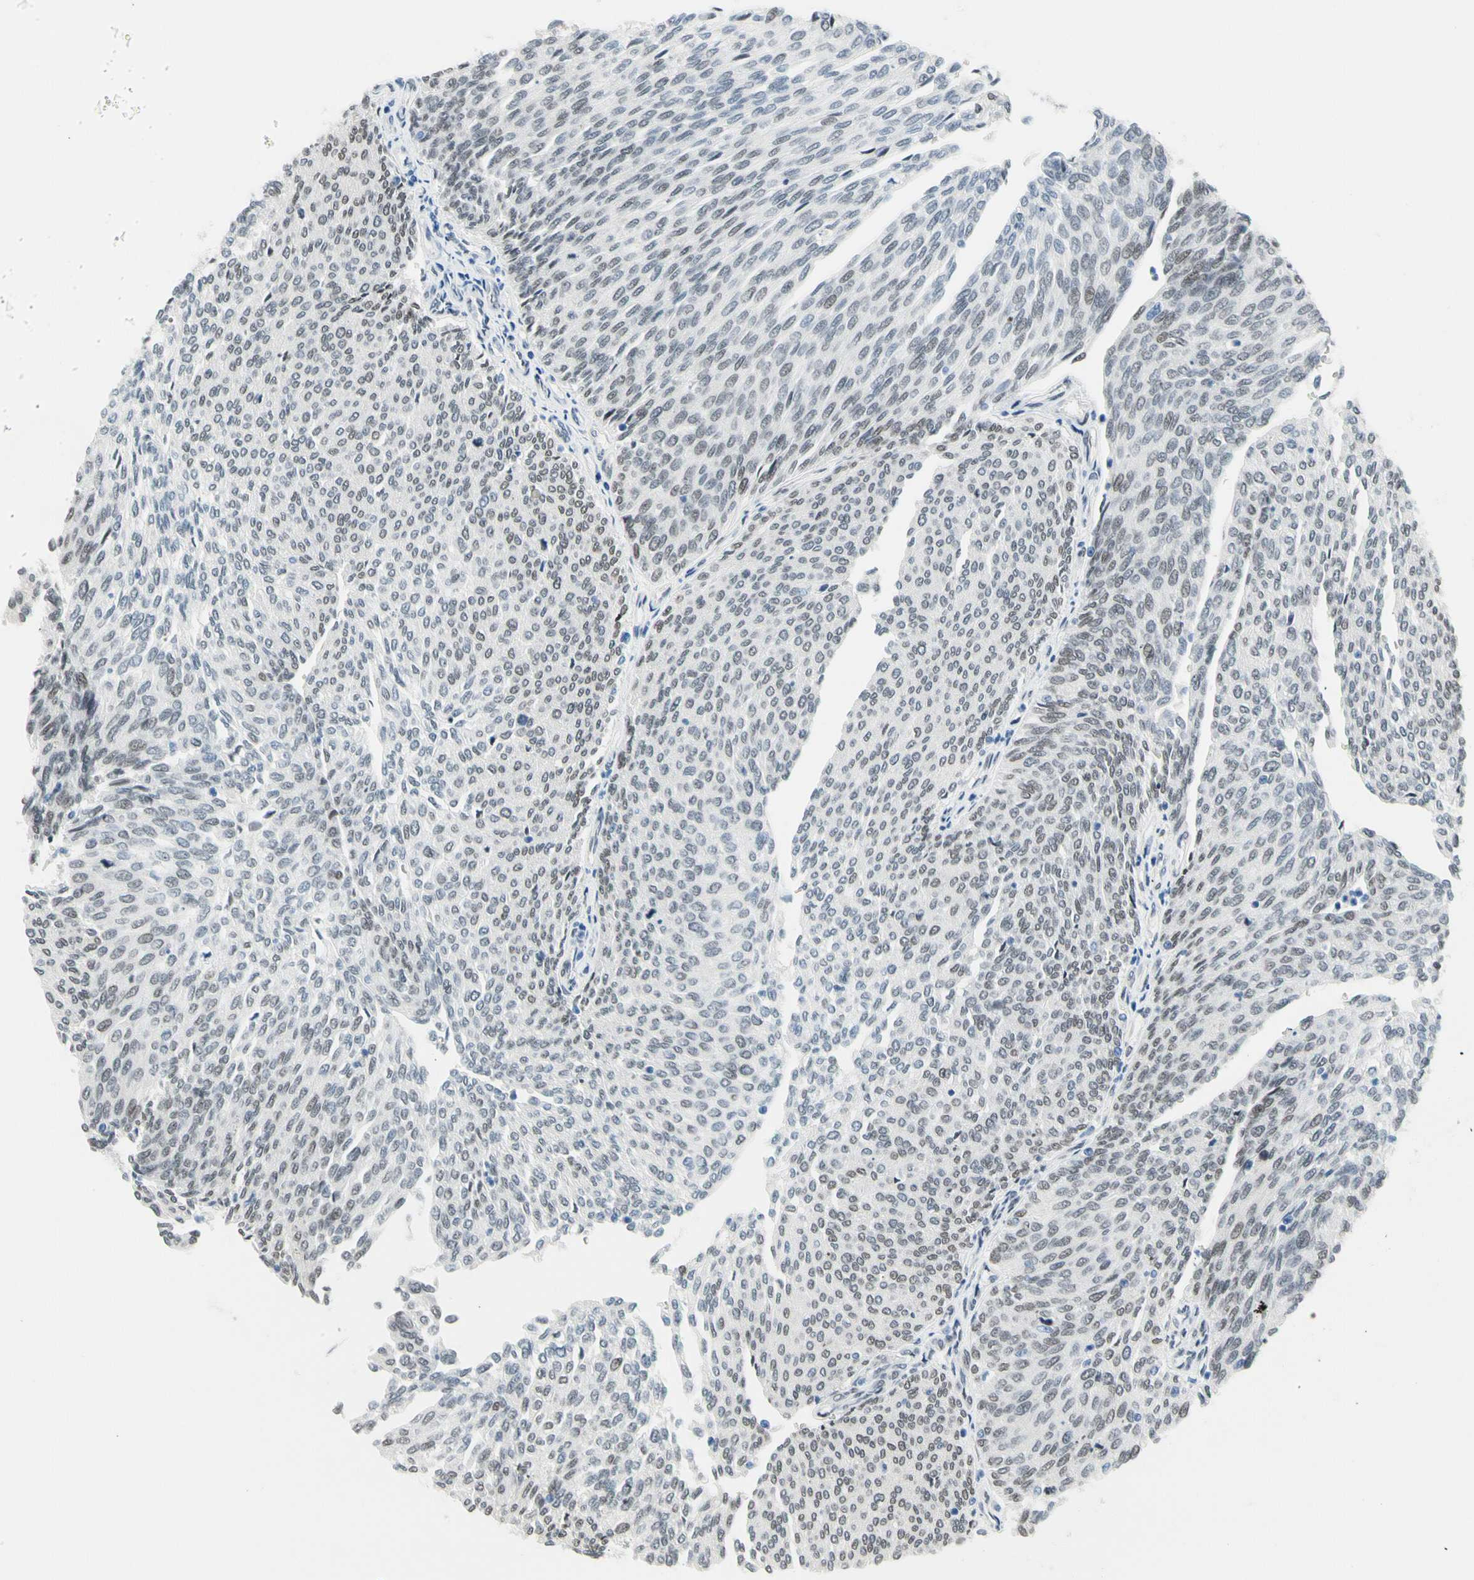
{"staining": {"intensity": "weak", "quantity": "25%-75%", "location": "nuclear"}, "tissue": "urothelial cancer", "cell_type": "Tumor cells", "image_type": "cancer", "snomed": [{"axis": "morphology", "description": "Urothelial carcinoma, Low grade"}, {"axis": "topography", "description": "Urinary bladder"}], "caption": "Immunohistochemistry (IHC) (DAB (3,3'-diaminobenzidine)) staining of human low-grade urothelial carcinoma shows weak nuclear protein expression in approximately 25%-75% of tumor cells. (IHC, brightfield microscopy, high magnification).", "gene": "NFIA", "patient": {"sex": "female", "age": 79}}